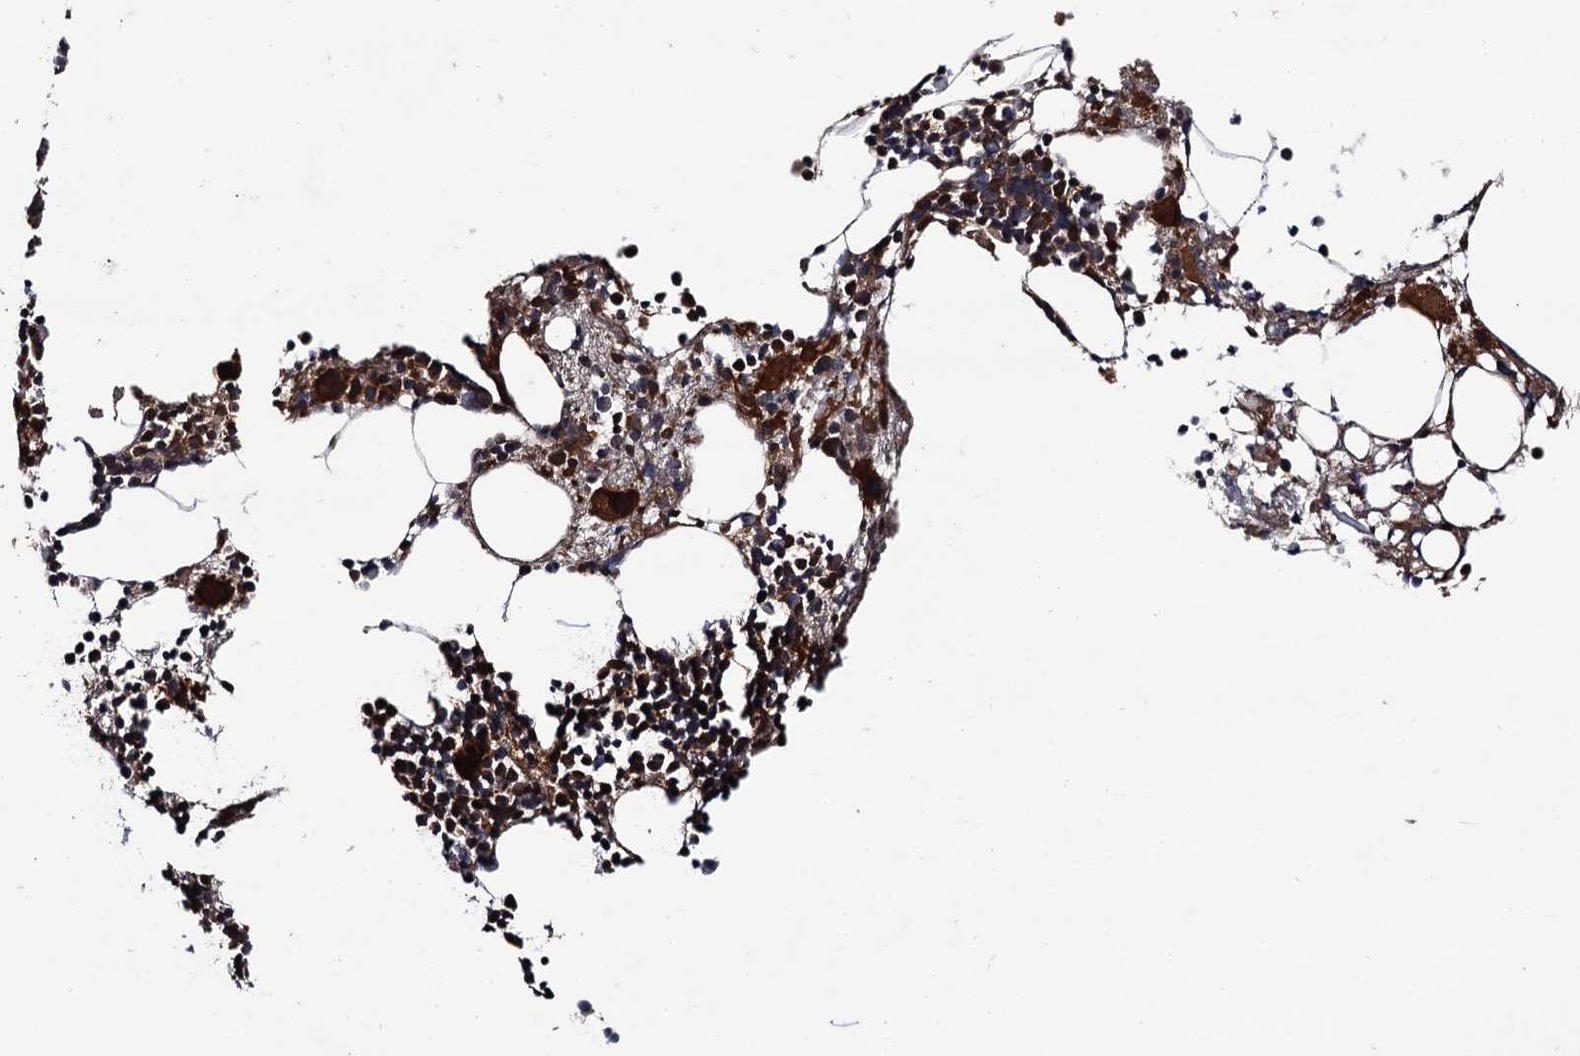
{"staining": {"intensity": "strong", "quantity": "25%-75%", "location": "cytoplasmic/membranous"}, "tissue": "bone marrow", "cell_type": "Hematopoietic cells", "image_type": "normal", "snomed": [{"axis": "morphology", "description": "Normal tissue, NOS"}, {"axis": "topography", "description": "Bone marrow"}], "caption": "This micrograph demonstrates immunohistochemistry staining of normal human bone marrow, with high strong cytoplasmic/membranous positivity in about 25%-75% of hematopoietic cells.", "gene": "BORA", "patient": {"sex": "female", "age": 52}}